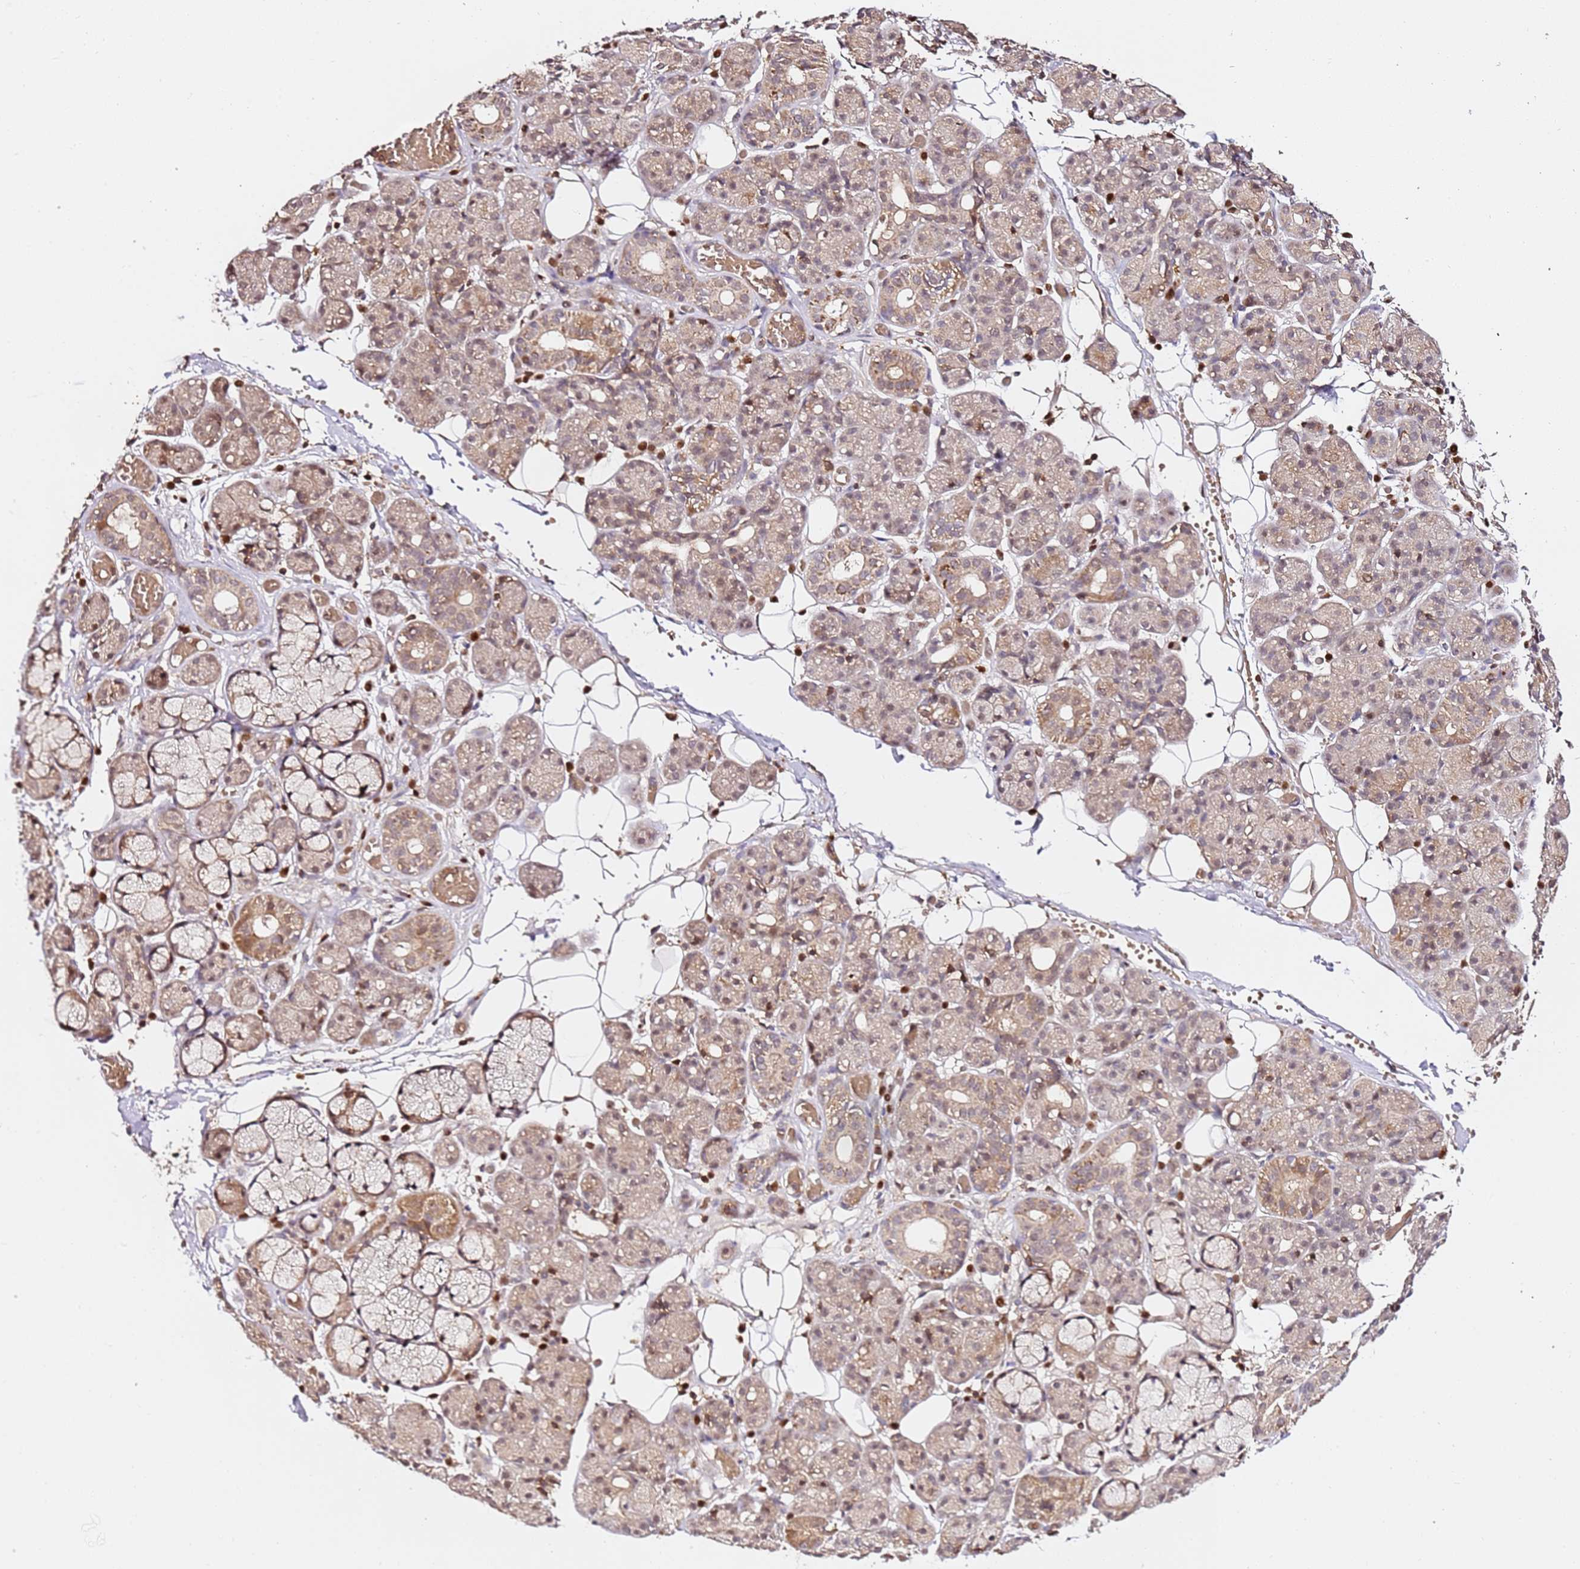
{"staining": {"intensity": "moderate", "quantity": "25%-75%", "location": "cytoplasmic/membranous,nuclear"}, "tissue": "salivary gland", "cell_type": "Glandular cells", "image_type": "normal", "snomed": [{"axis": "morphology", "description": "Normal tissue, NOS"}, {"axis": "topography", "description": "Salivary gland"}], "caption": "Protein staining of unremarkable salivary gland reveals moderate cytoplasmic/membranous,nuclear staining in about 25%-75% of glandular cells.", "gene": "OR5V1", "patient": {"sex": "male", "age": 63}}